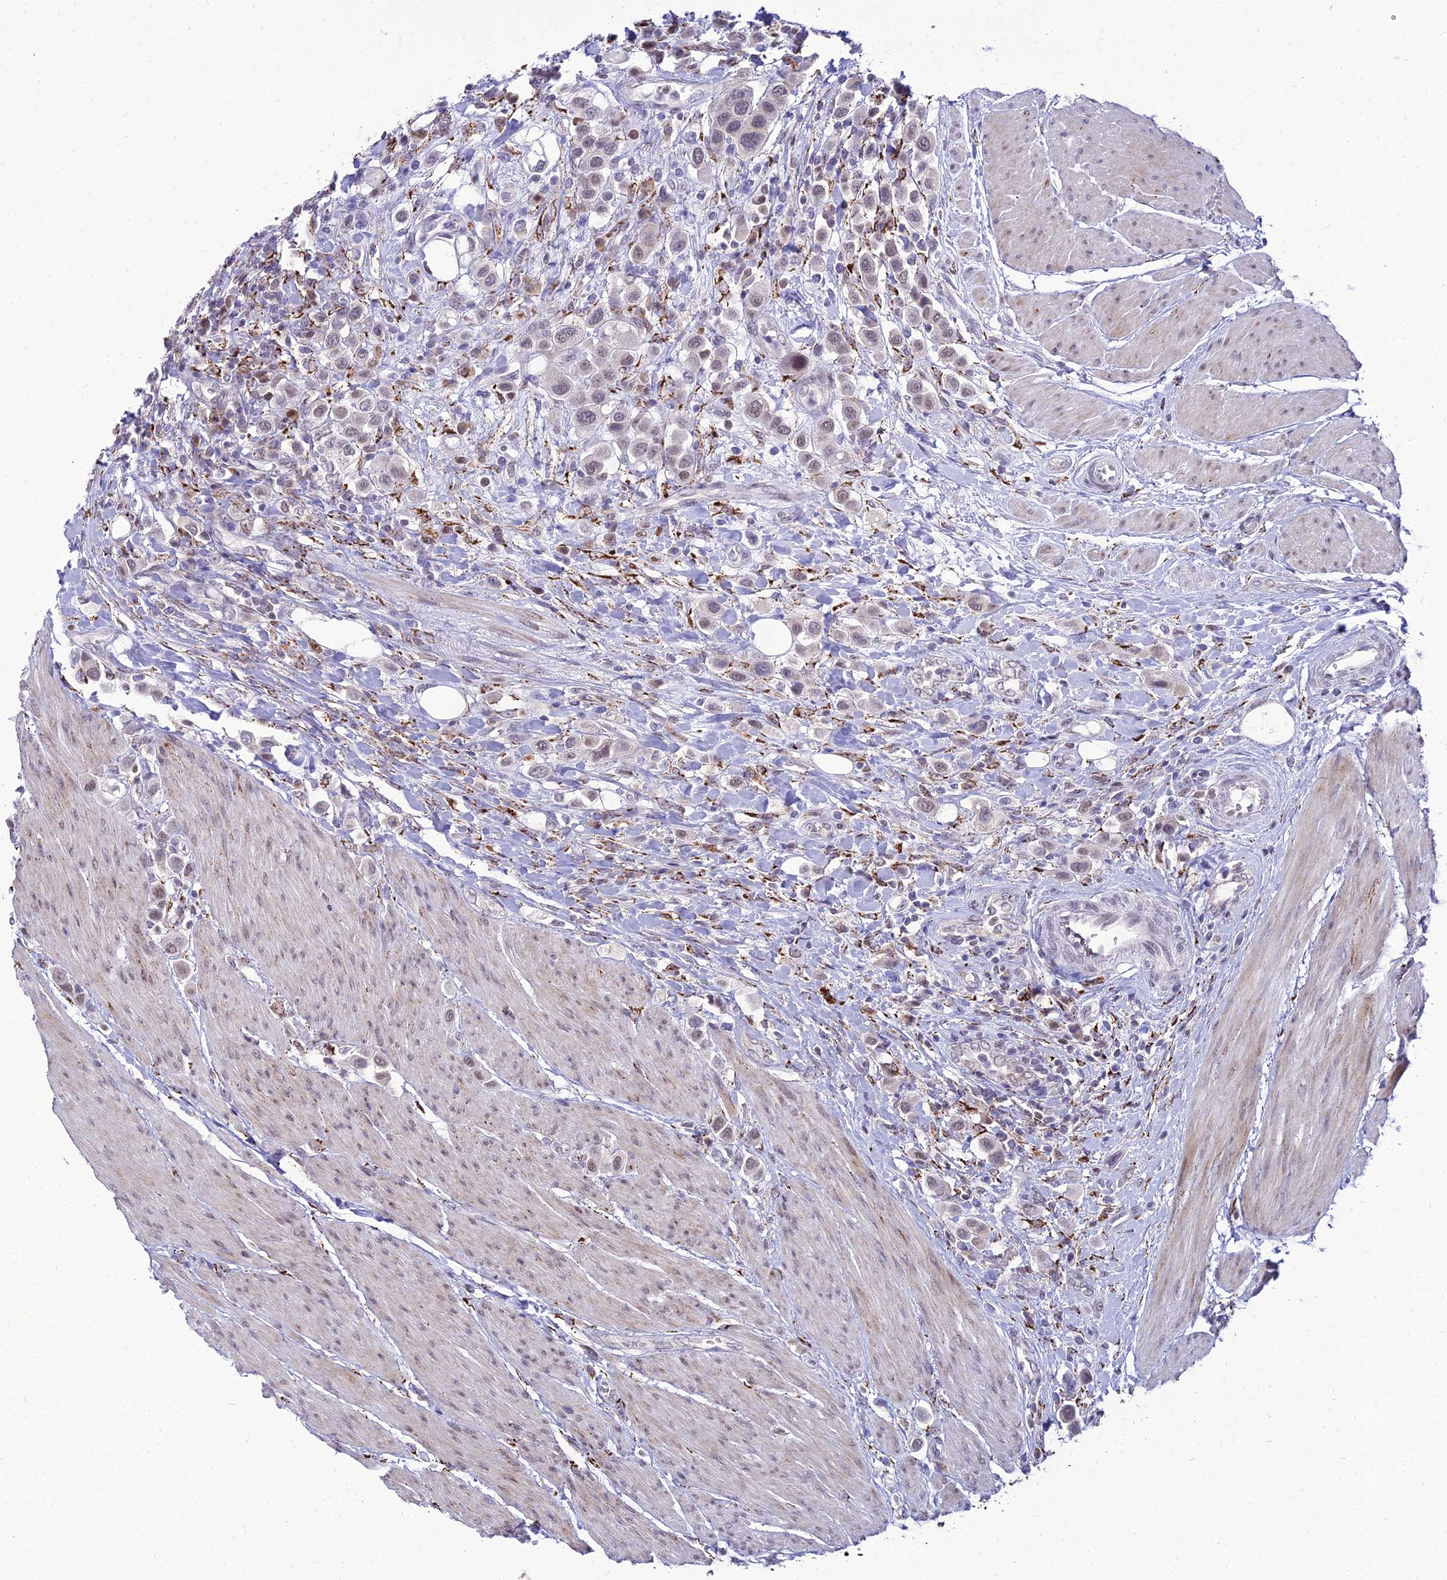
{"staining": {"intensity": "weak", "quantity": ">75%", "location": "nuclear"}, "tissue": "urothelial cancer", "cell_type": "Tumor cells", "image_type": "cancer", "snomed": [{"axis": "morphology", "description": "Urothelial carcinoma, High grade"}, {"axis": "topography", "description": "Urinary bladder"}], "caption": "This photomicrograph demonstrates IHC staining of human urothelial carcinoma (high-grade), with low weak nuclear positivity in approximately >75% of tumor cells.", "gene": "C6orf163", "patient": {"sex": "male", "age": 50}}